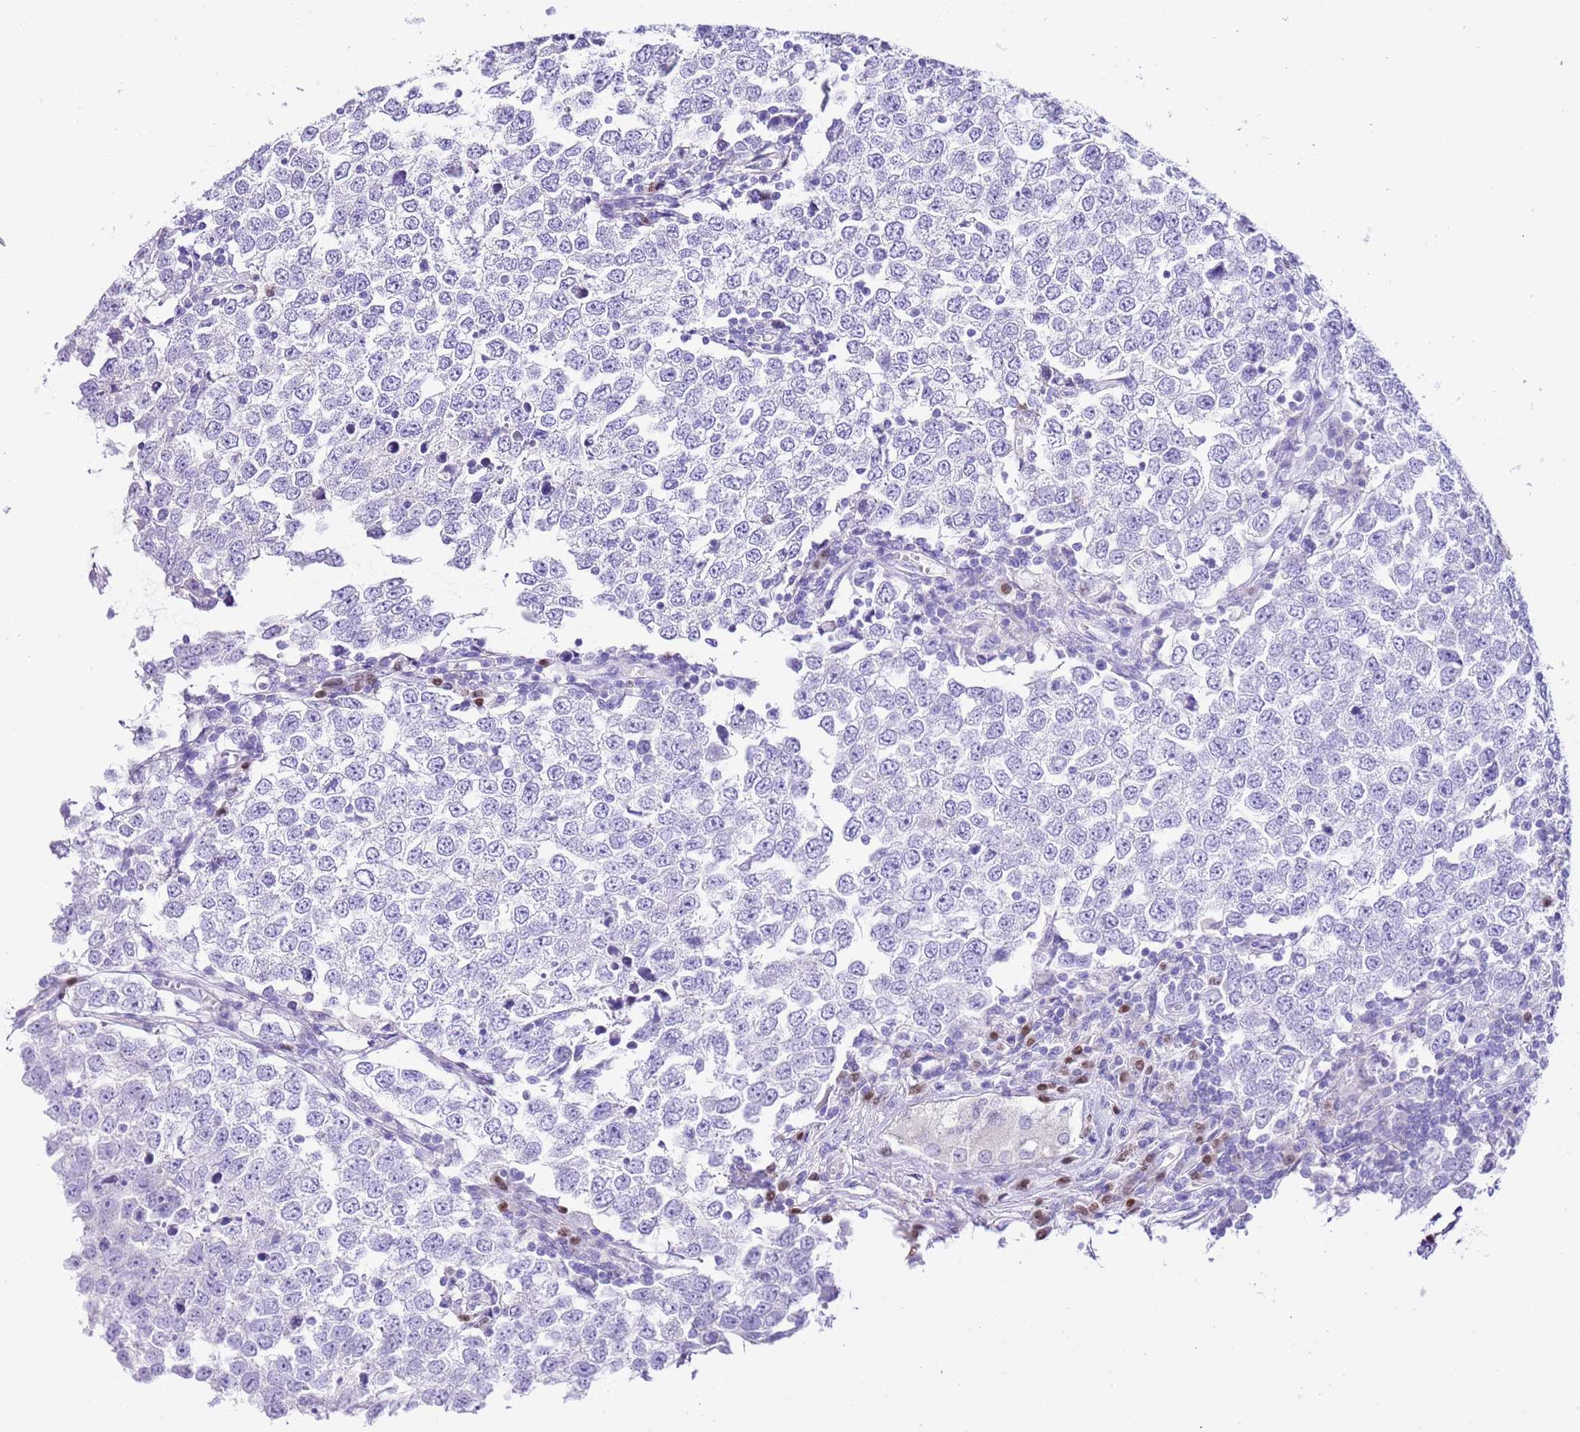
{"staining": {"intensity": "negative", "quantity": "none", "location": "none"}, "tissue": "testis cancer", "cell_type": "Tumor cells", "image_type": "cancer", "snomed": [{"axis": "morphology", "description": "Seminoma, NOS"}, {"axis": "morphology", "description": "Carcinoma, Embryonal, NOS"}, {"axis": "topography", "description": "Testis"}], "caption": "This photomicrograph is of testis cancer stained with IHC to label a protein in brown with the nuclei are counter-stained blue. There is no expression in tumor cells. Nuclei are stained in blue.", "gene": "BHLHA15", "patient": {"sex": "male", "age": 28}}